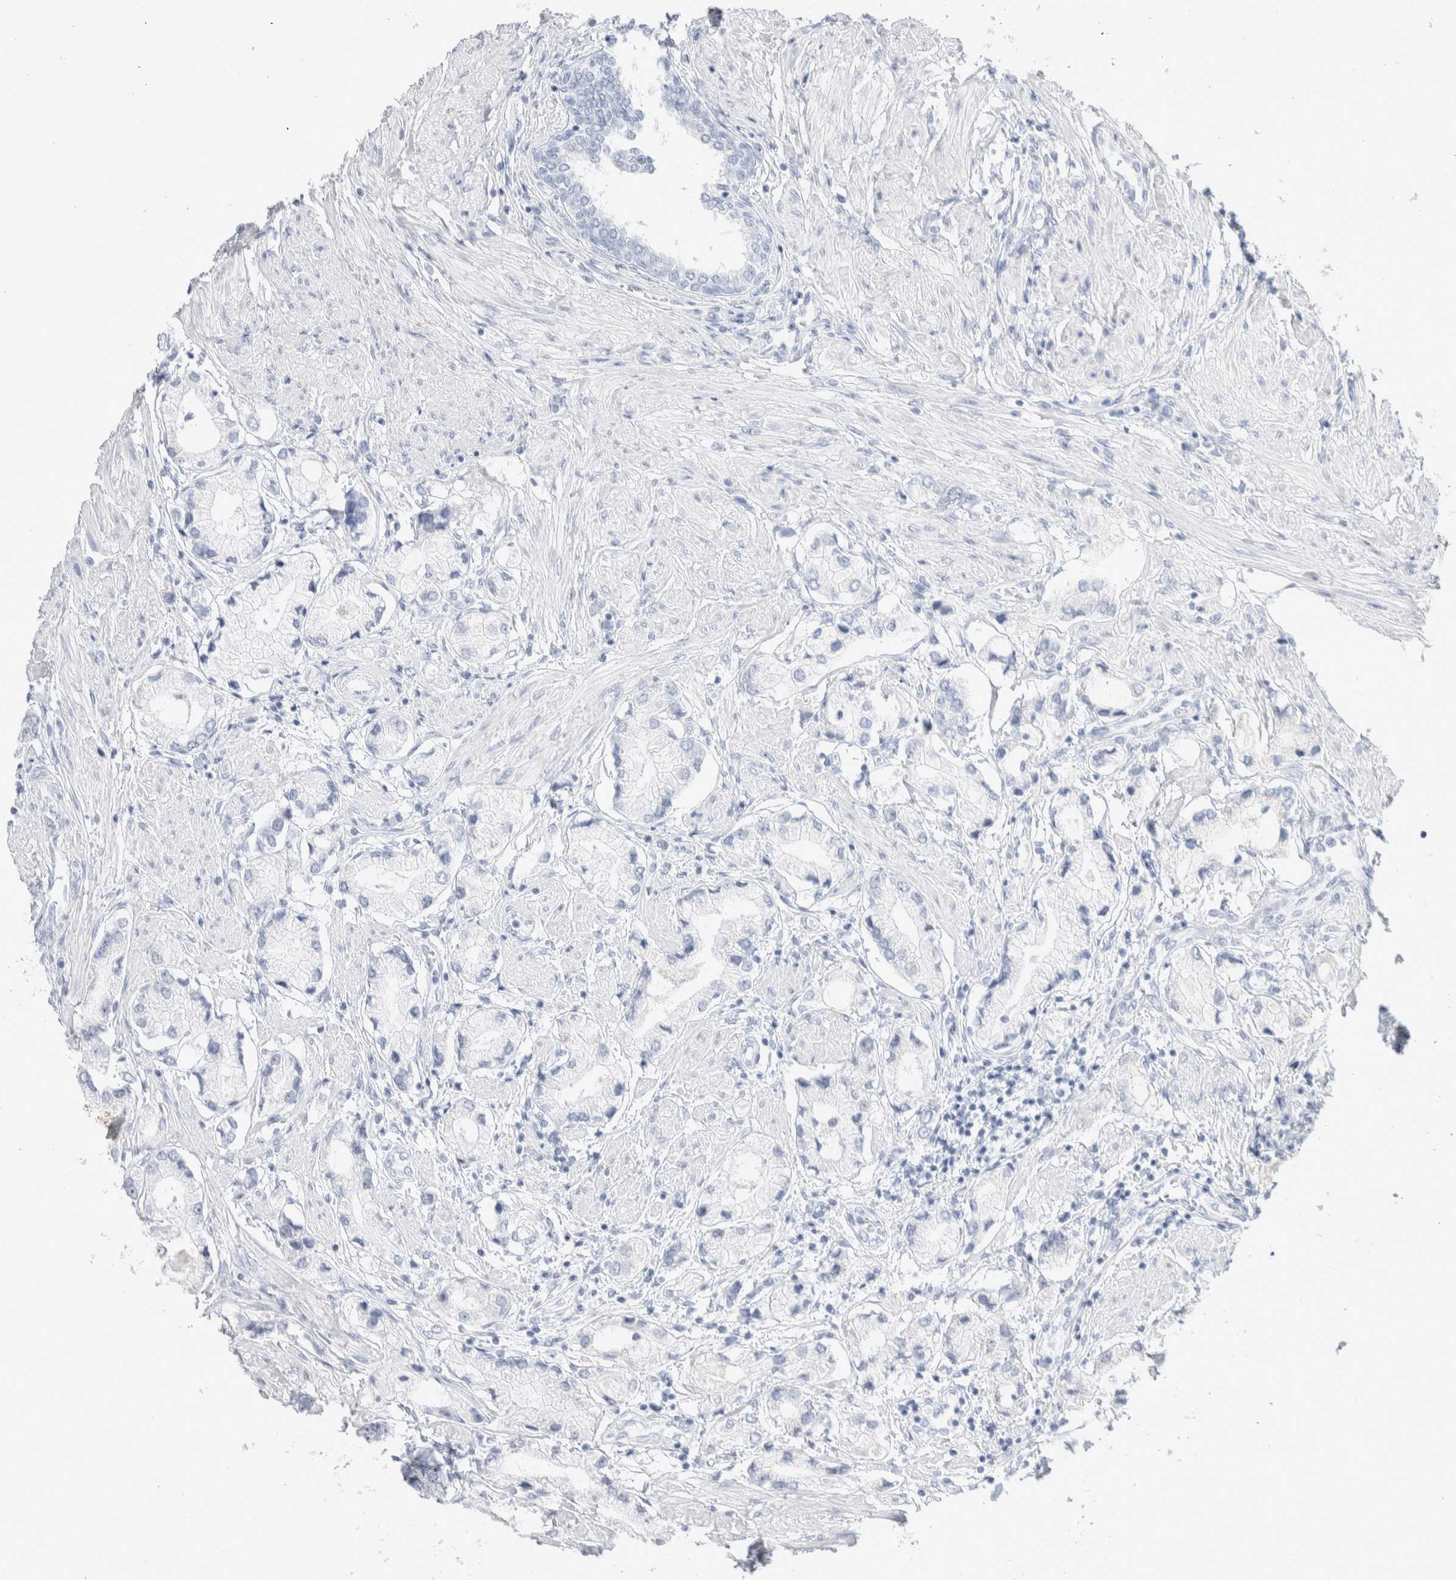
{"staining": {"intensity": "negative", "quantity": "none", "location": "none"}, "tissue": "prostate cancer", "cell_type": "Tumor cells", "image_type": "cancer", "snomed": [{"axis": "morphology", "description": "Adenocarcinoma, Low grade"}, {"axis": "topography", "description": "Prostate"}], "caption": "The histopathology image displays no staining of tumor cells in prostate adenocarcinoma (low-grade).", "gene": "GDA", "patient": {"sex": "male", "age": 71}}